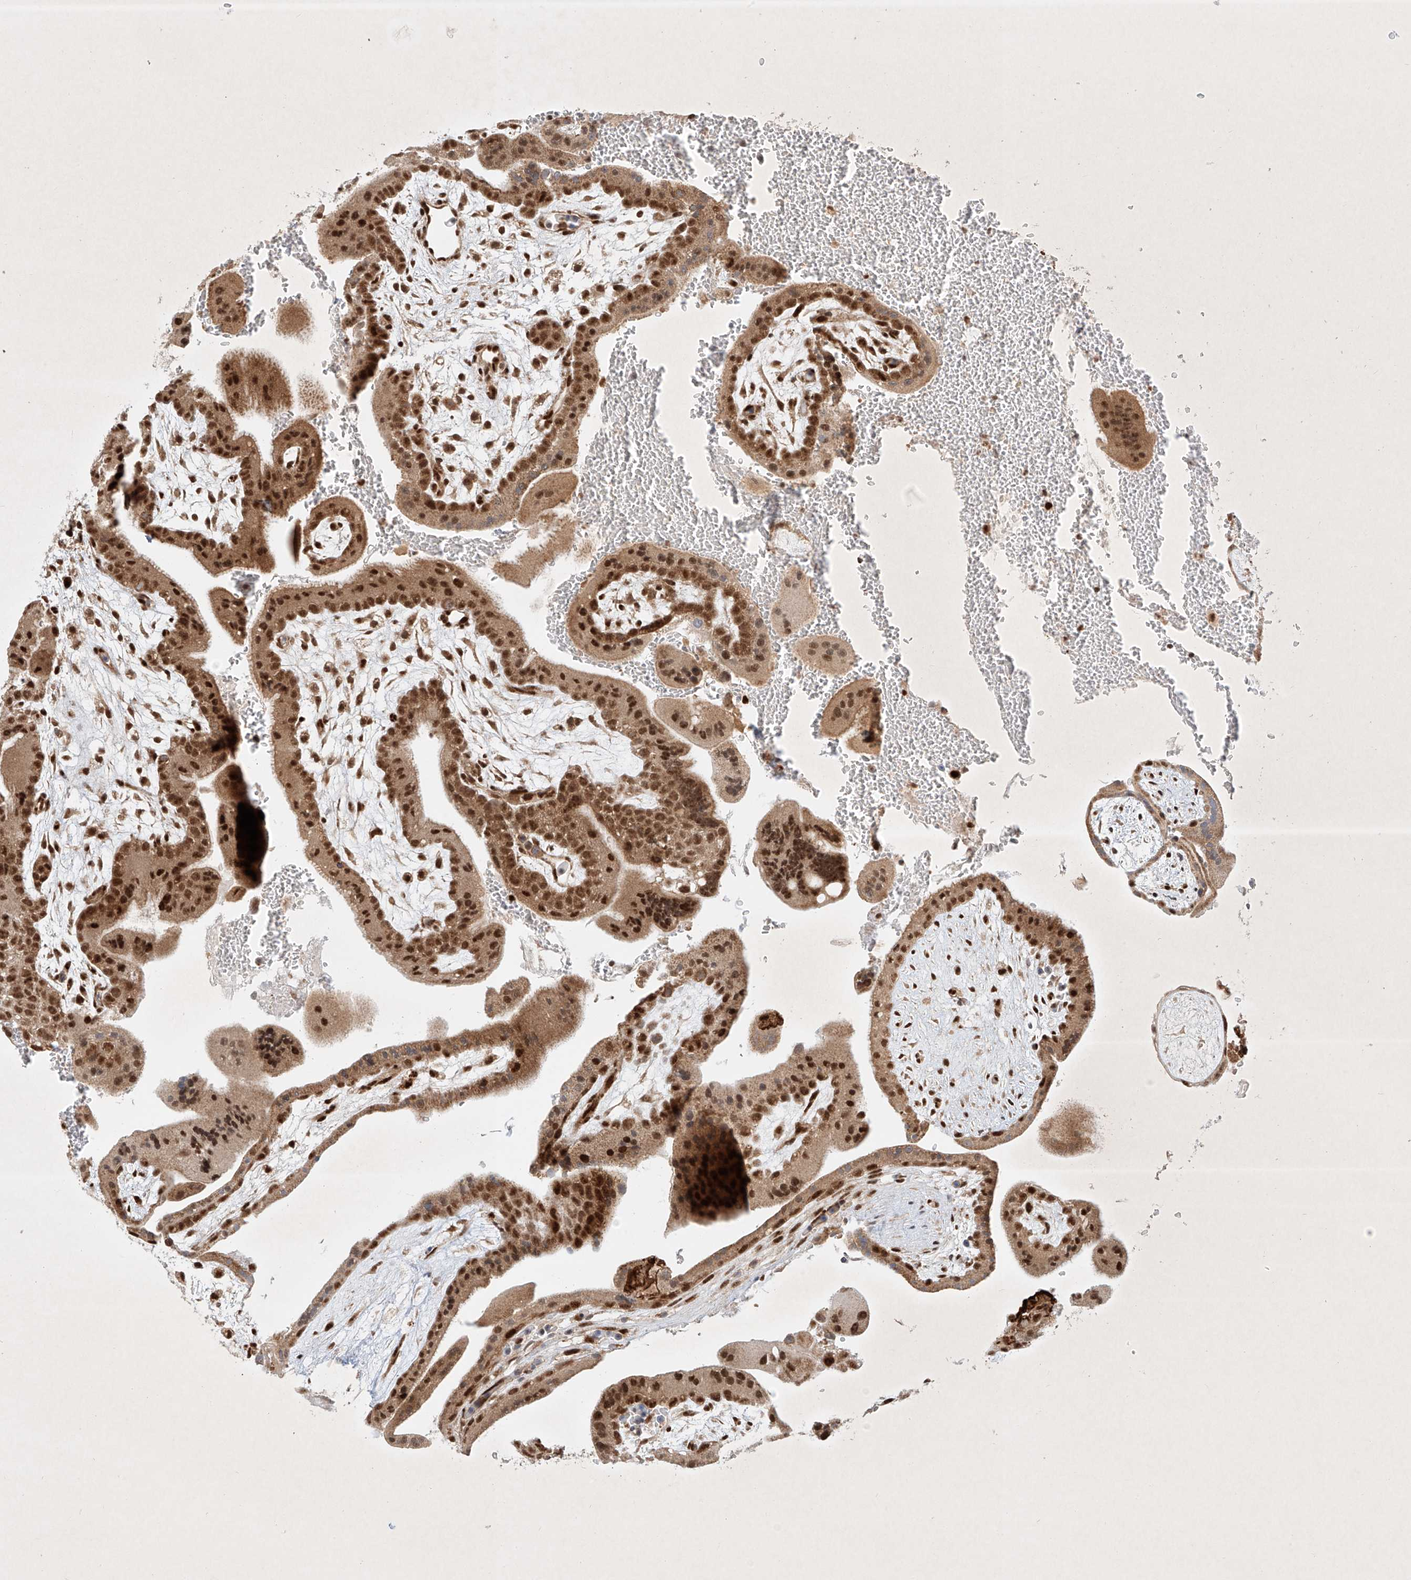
{"staining": {"intensity": "strong", "quantity": ">75%", "location": "cytoplasmic/membranous,nuclear"}, "tissue": "placenta", "cell_type": "Trophoblastic cells", "image_type": "normal", "snomed": [{"axis": "morphology", "description": "Normal tissue, NOS"}, {"axis": "topography", "description": "Placenta"}], "caption": "A histopathology image of human placenta stained for a protein demonstrates strong cytoplasmic/membranous,nuclear brown staining in trophoblastic cells.", "gene": "EPG5", "patient": {"sex": "female", "age": 35}}